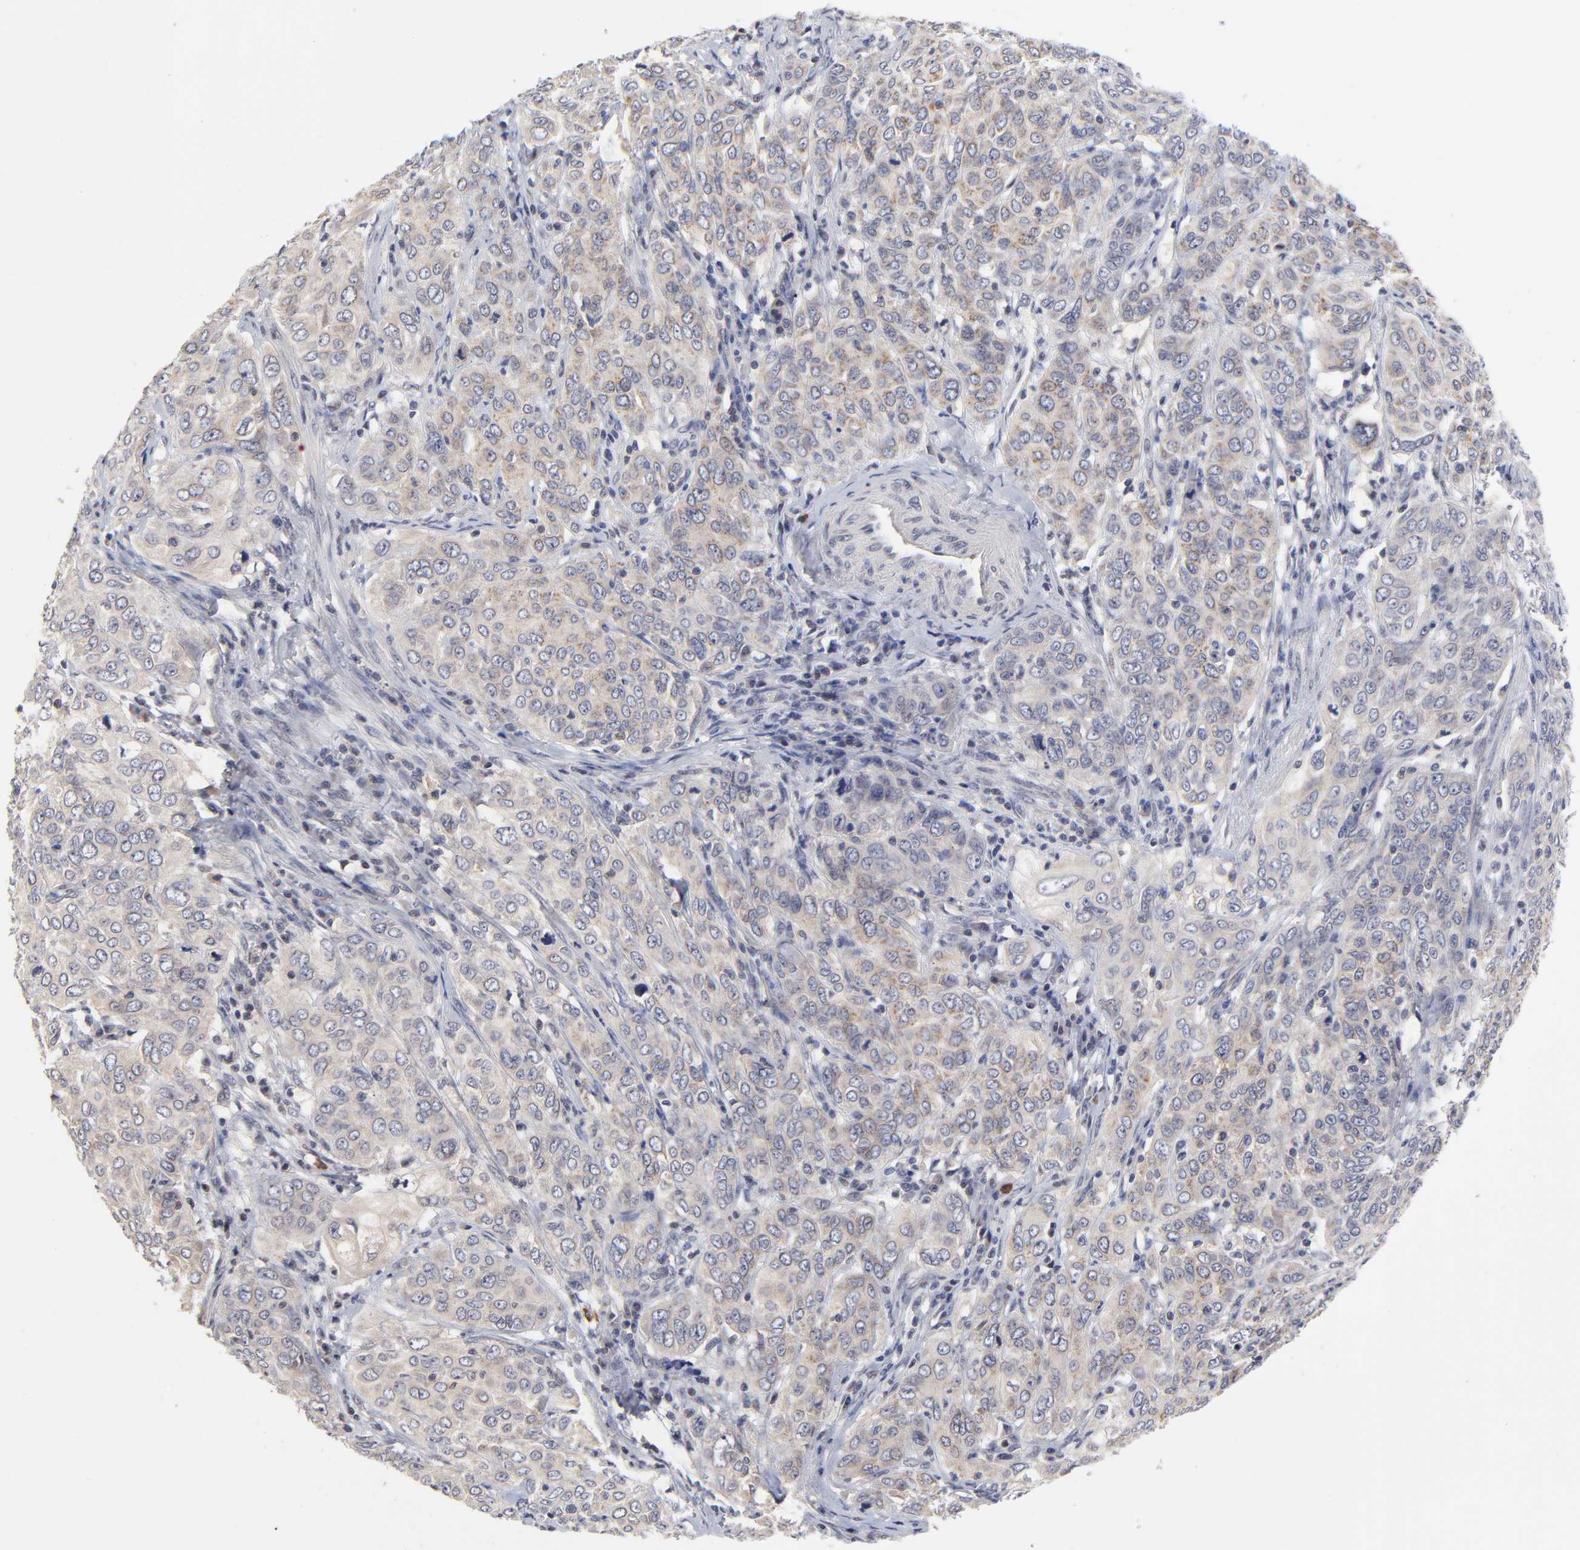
{"staining": {"intensity": "weak", "quantity": ">75%", "location": "cytoplasmic/membranous"}, "tissue": "cervical cancer", "cell_type": "Tumor cells", "image_type": "cancer", "snomed": [{"axis": "morphology", "description": "Squamous cell carcinoma, NOS"}, {"axis": "topography", "description": "Cervix"}], "caption": "Immunohistochemistry of human squamous cell carcinoma (cervical) reveals low levels of weak cytoplasmic/membranous expression in approximately >75% of tumor cells. (brown staining indicates protein expression, while blue staining denotes nuclei).", "gene": "ZNF157", "patient": {"sex": "female", "age": 38}}